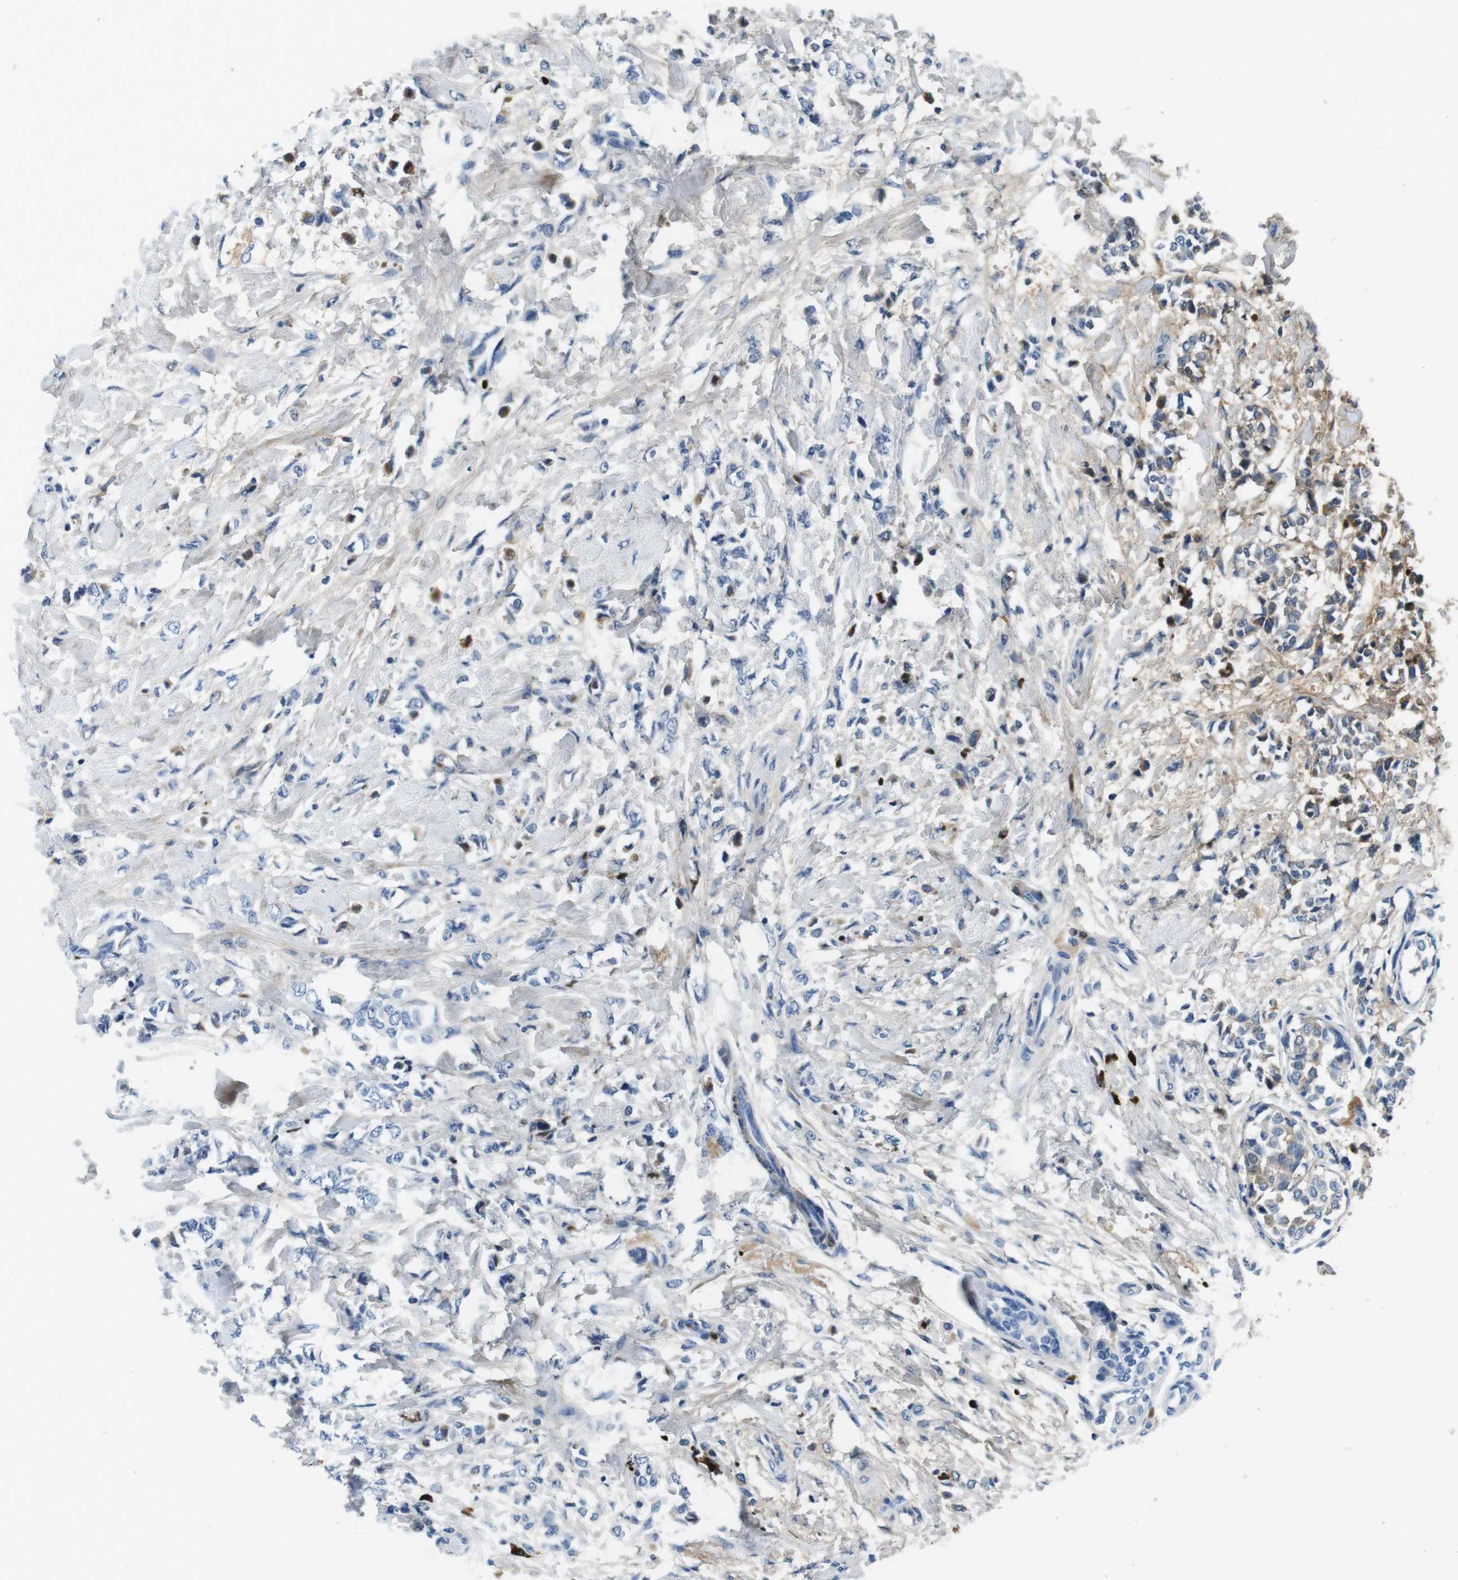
{"staining": {"intensity": "negative", "quantity": "none", "location": "none"}, "tissue": "breast cancer", "cell_type": "Tumor cells", "image_type": "cancer", "snomed": [{"axis": "morphology", "description": "Lobular carcinoma, in situ"}, {"axis": "morphology", "description": "Lobular carcinoma"}, {"axis": "topography", "description": "Breast"}], "caption": "This micrograph is of breast lobular carcinoma in situ stained with immunohistochemistry to label a protein in brown with the nuclei are counter-stained blue. There is no staining in tumor cells. The staining was performed using DAB (3,3'-diaminobenzidine) to visualize the protein expression in brown, while the nuclei were stained in blue with hematoxylin (Magnification: 20x).", "gene": "IGKC", "patient": {"sex": "female", "age": 41}}